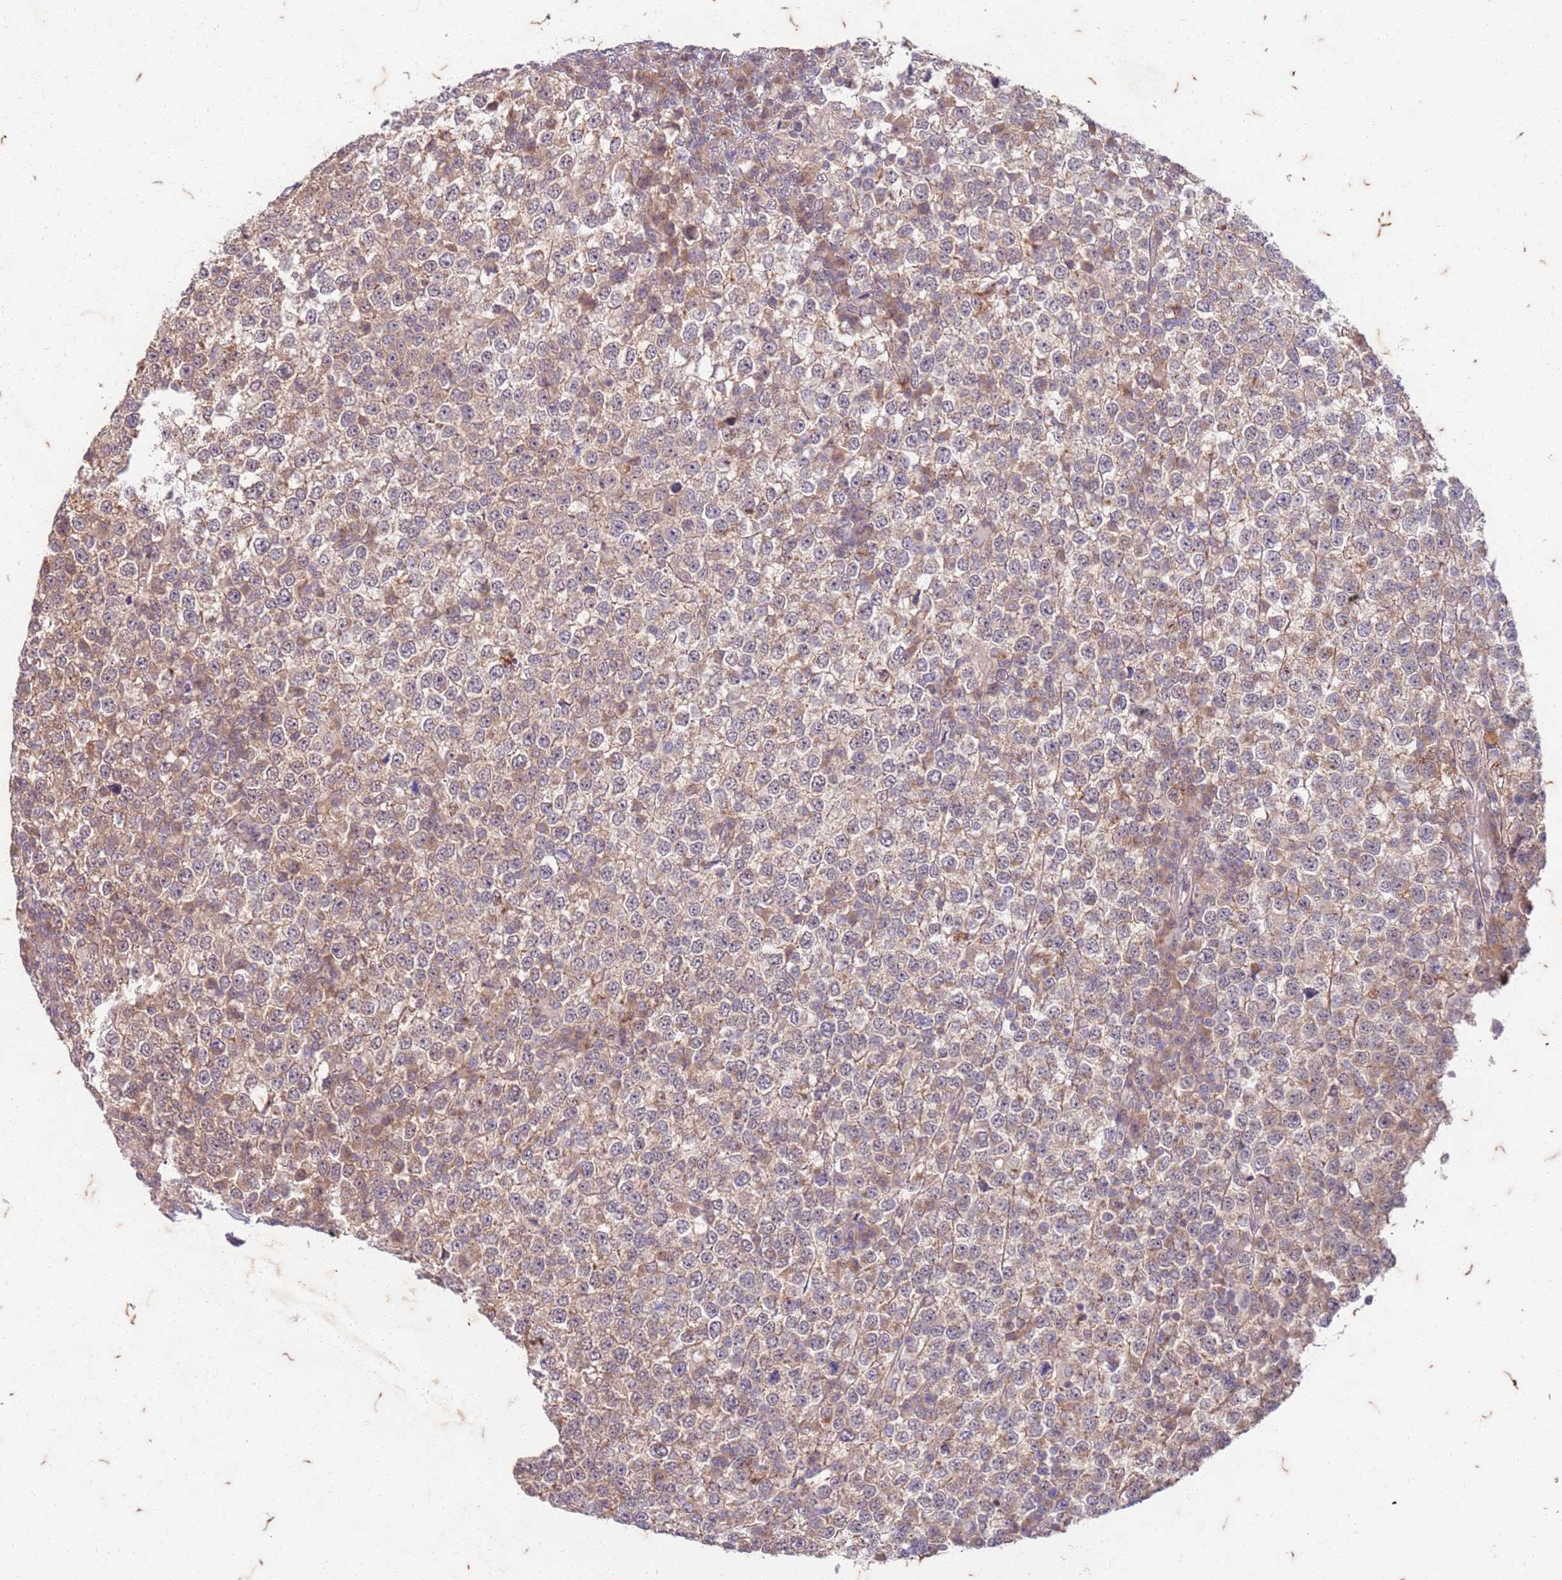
{"staining": {"intensity": "weak", "quantity": "25%-75%", "location": "cytoplasmic/membranous"}, "tissue": "testis cancer", "cell_type": "Tumor cells", "image_type": "cancer", "snomed": [{"axis": "morphology", "description": "Seminoma, NOS"}, {"axis": "topography", "description": "Testis"}], "caption": "DAB immunohistochemical staining of human testis cancer (seminoma) displays weak cytoplasmic/membranous protein positivity in about 25%-75% of tumor cells. (DAB (3,3'-diaminobenzidine) IHC with brightfield microscopy, high magnification).", "gene": "RAPGEF3", "patient": {"sex": "male", "age": 65}}